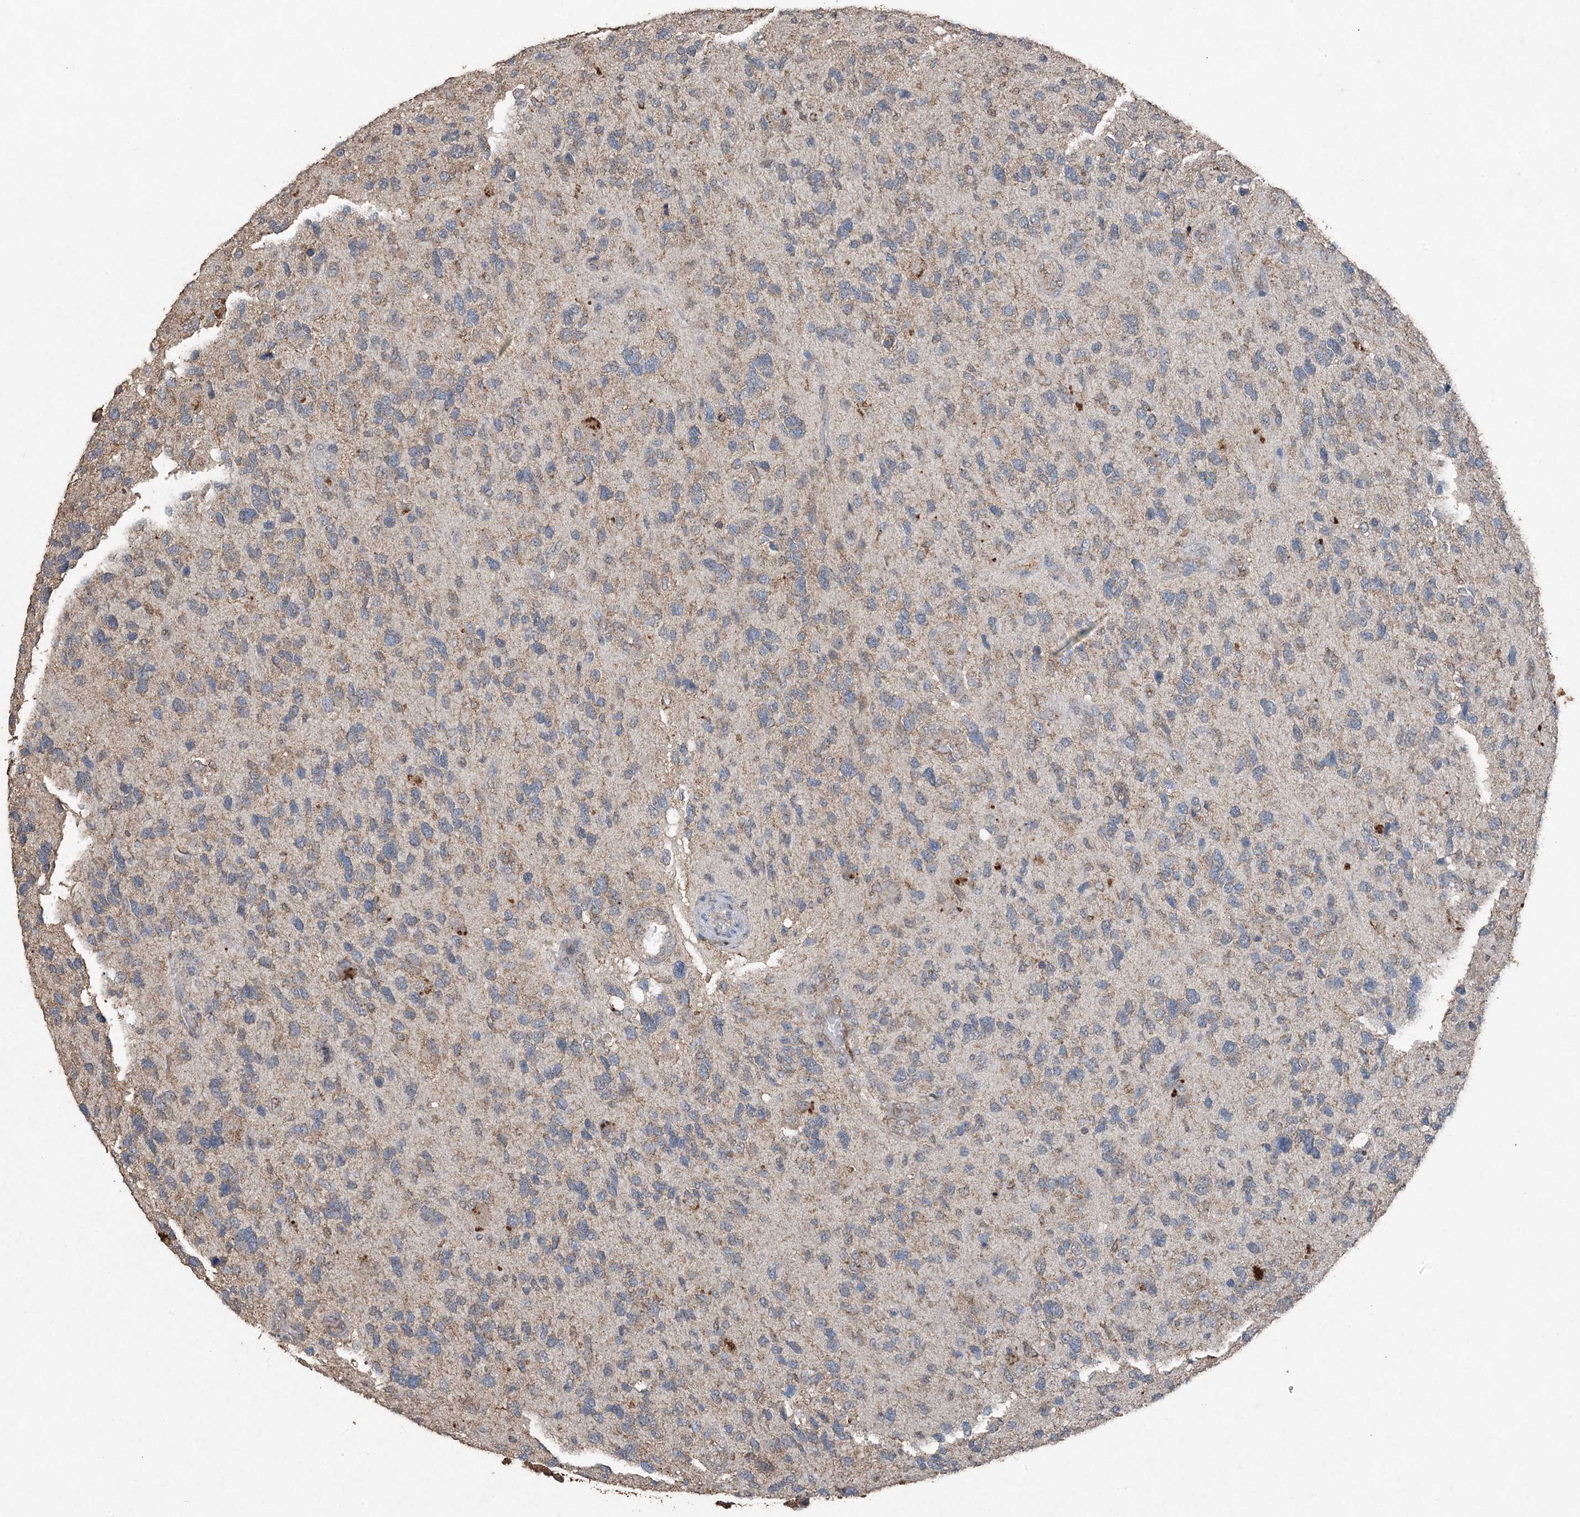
{"staining": {"intensity": "weak", "quantity": "<25%", "location": "cytoplasmic/membranous"}, "tissue": "glioma", "cell_type": "Tumor cells", "image_type": "cancer", "snomed": [{"axis": "morphology", "description": "Glioma, malignant, High grade"}, {"axis": "topography", "description": "Brain"}], "caption": "The histopathology image displays no significant staining in tumor cells of malignant high-grade glioma.", "gene": "FCN3", "patient": {"sex": "female", "age": 58}}